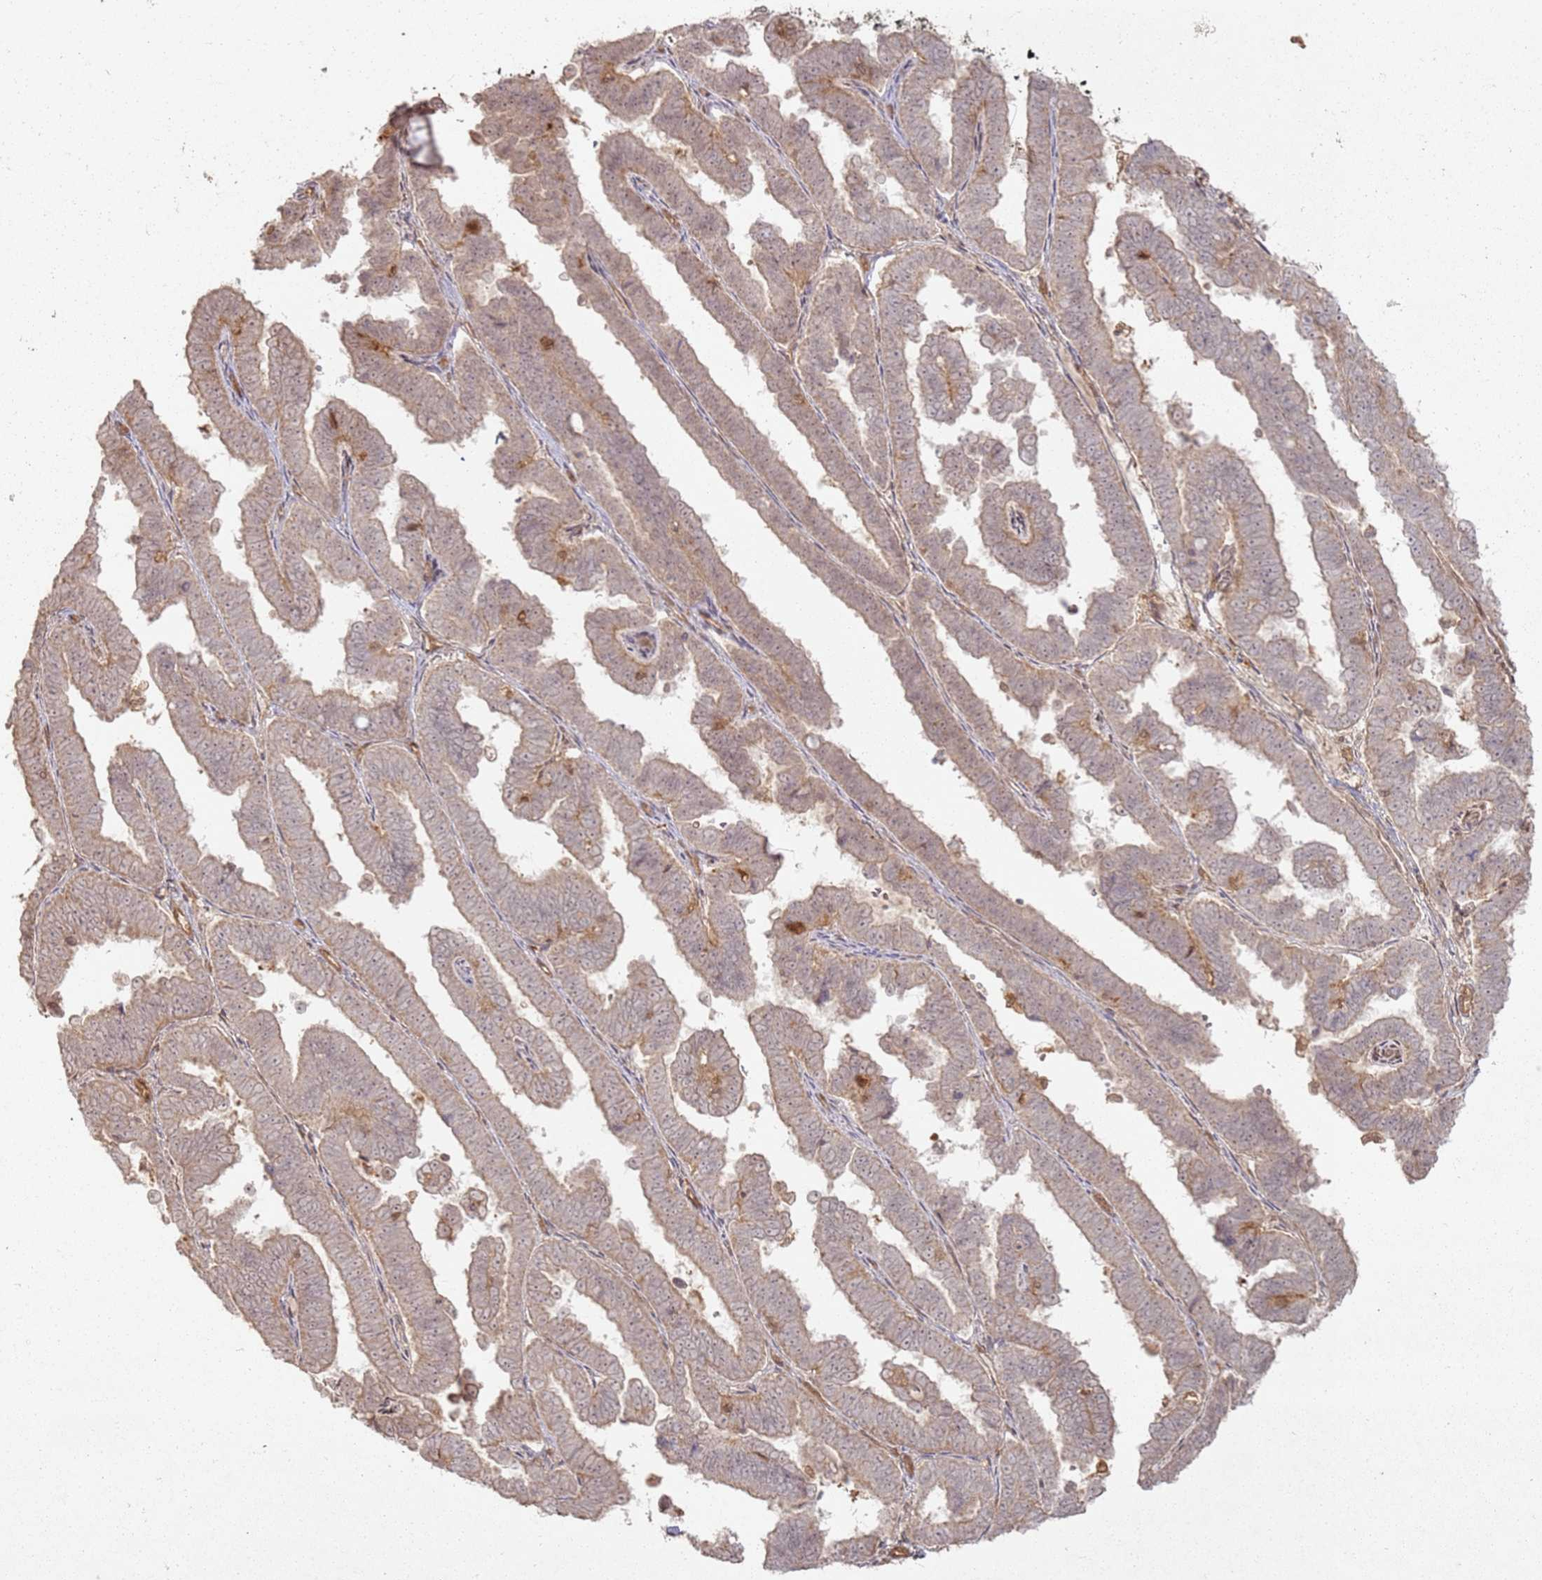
{"staining": {"intensity": "negative", "quantity": "none", "location": "none"}, "tissue": "endometrial cancer", "cell_type": "Tumor cells", "image_type": "cancer", "snomed": [{"axis": "morphology", "description": "Adenocarcinoma, NOS"}, {"axis": "topography", "description": "Endometrium"}], "caption": "Immunohistochemistry (IHC) photomicrograph of neoplastic tissue: human endometrial cancer stained with DAB (3,3'-diaminobenzidine) displays no significant protein expression in tumor cells.", "gene": "ZNF776", "patient": {"sex": "female", "age": 75}}